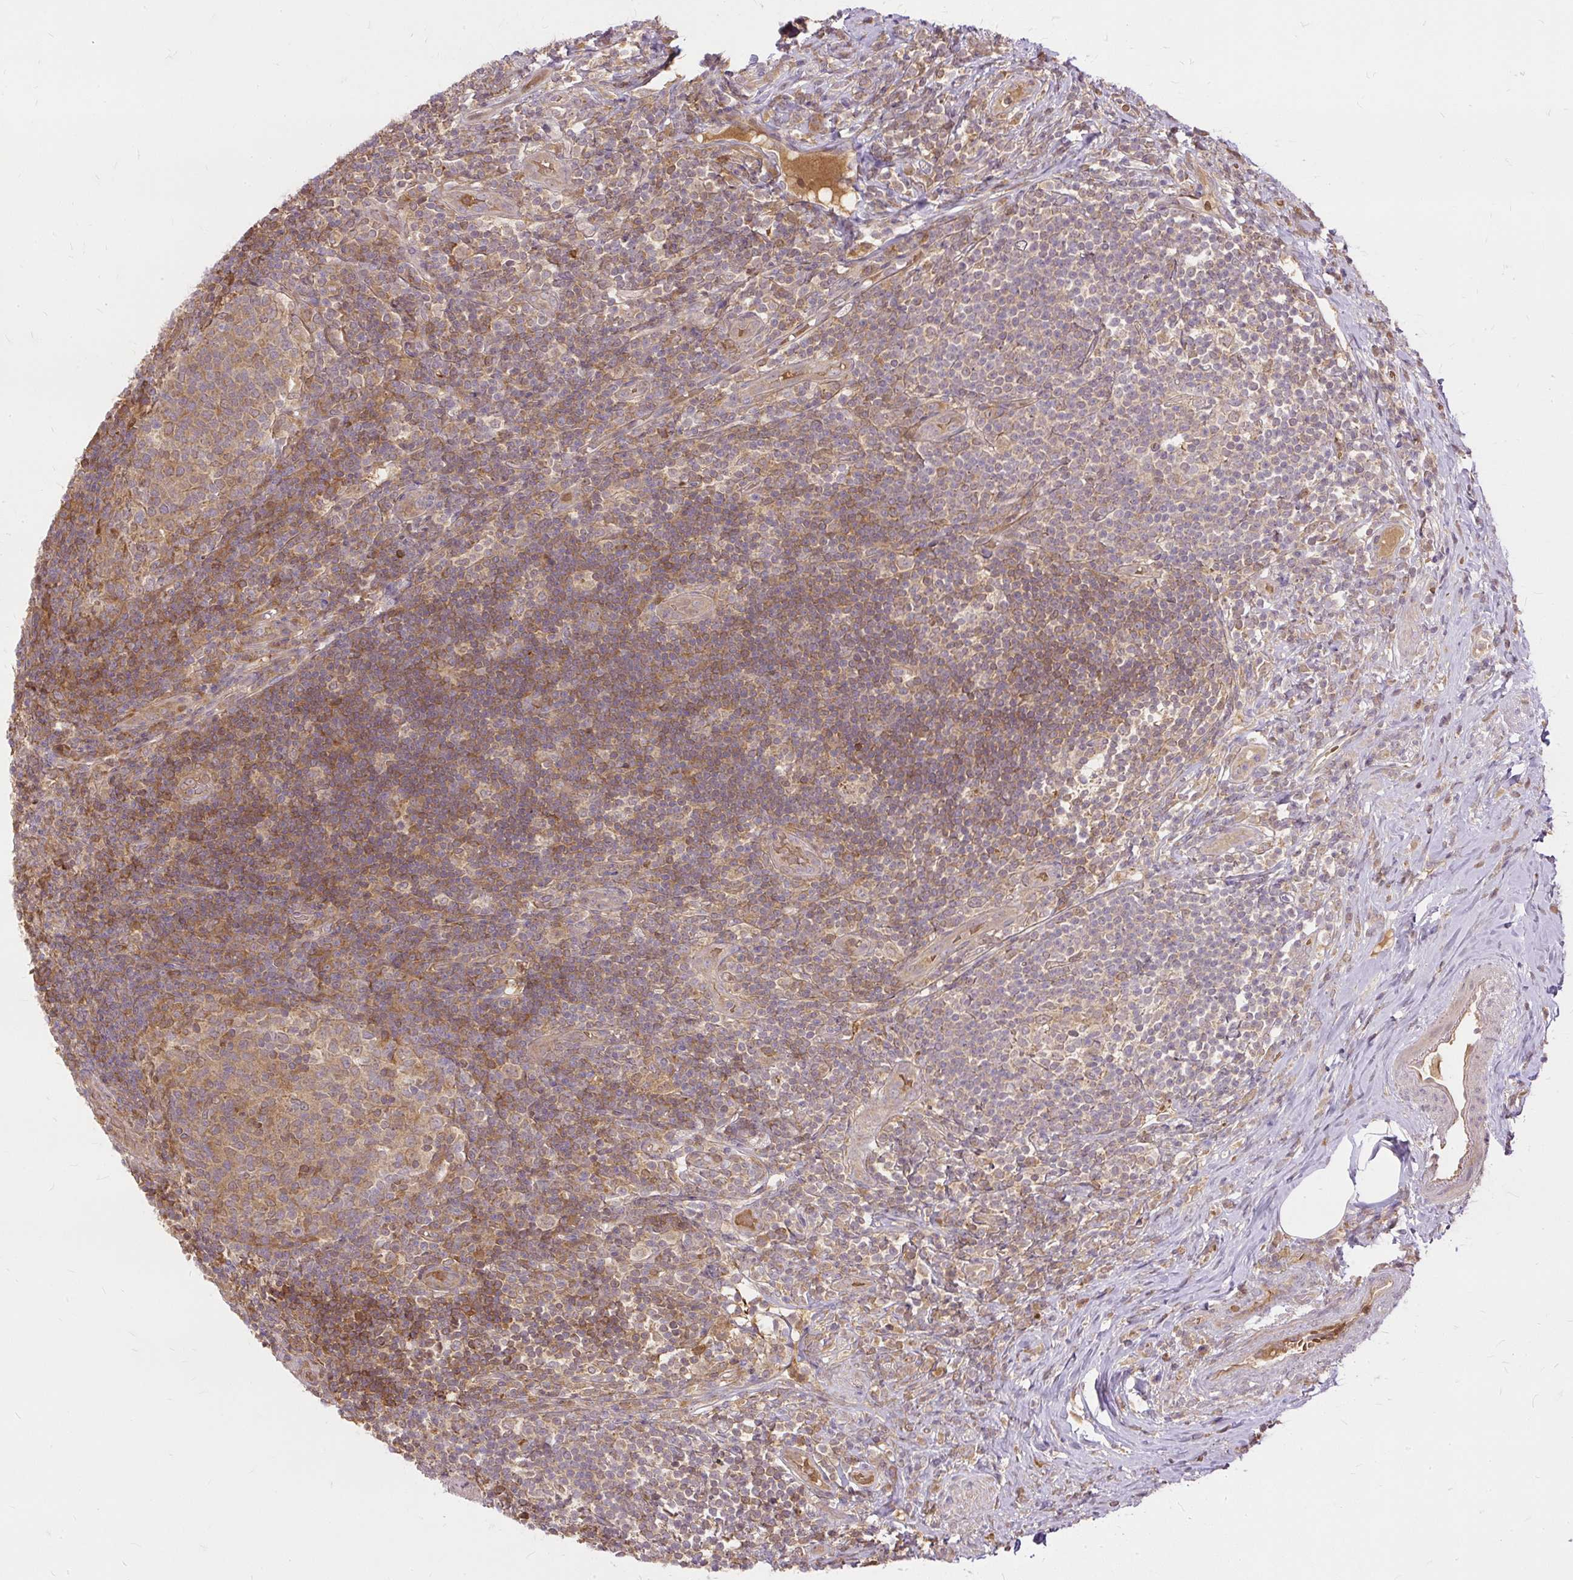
{"staining": {"intensity": "moderate", "quantity": ">75%", "location": "cytoplasmic/membranous"}, "tissue": "appendix", "cell_type": "Glandular cells", "image_type": "normal", "snomed": [{"axis": "morphology", "description": "Normal tissue, NOS"}, {"axis": "topography", "description": "Appendix"}], "caption": "DAB (3,3'-diaminobenzidine) immunohistochemical staining of normal appendix exhibits moderate cytoplasmic/membranous protein positivity in about >75% of glandular cells.", "gene": "AP5S1", "patient": {"sex": "female", "age": 43}}